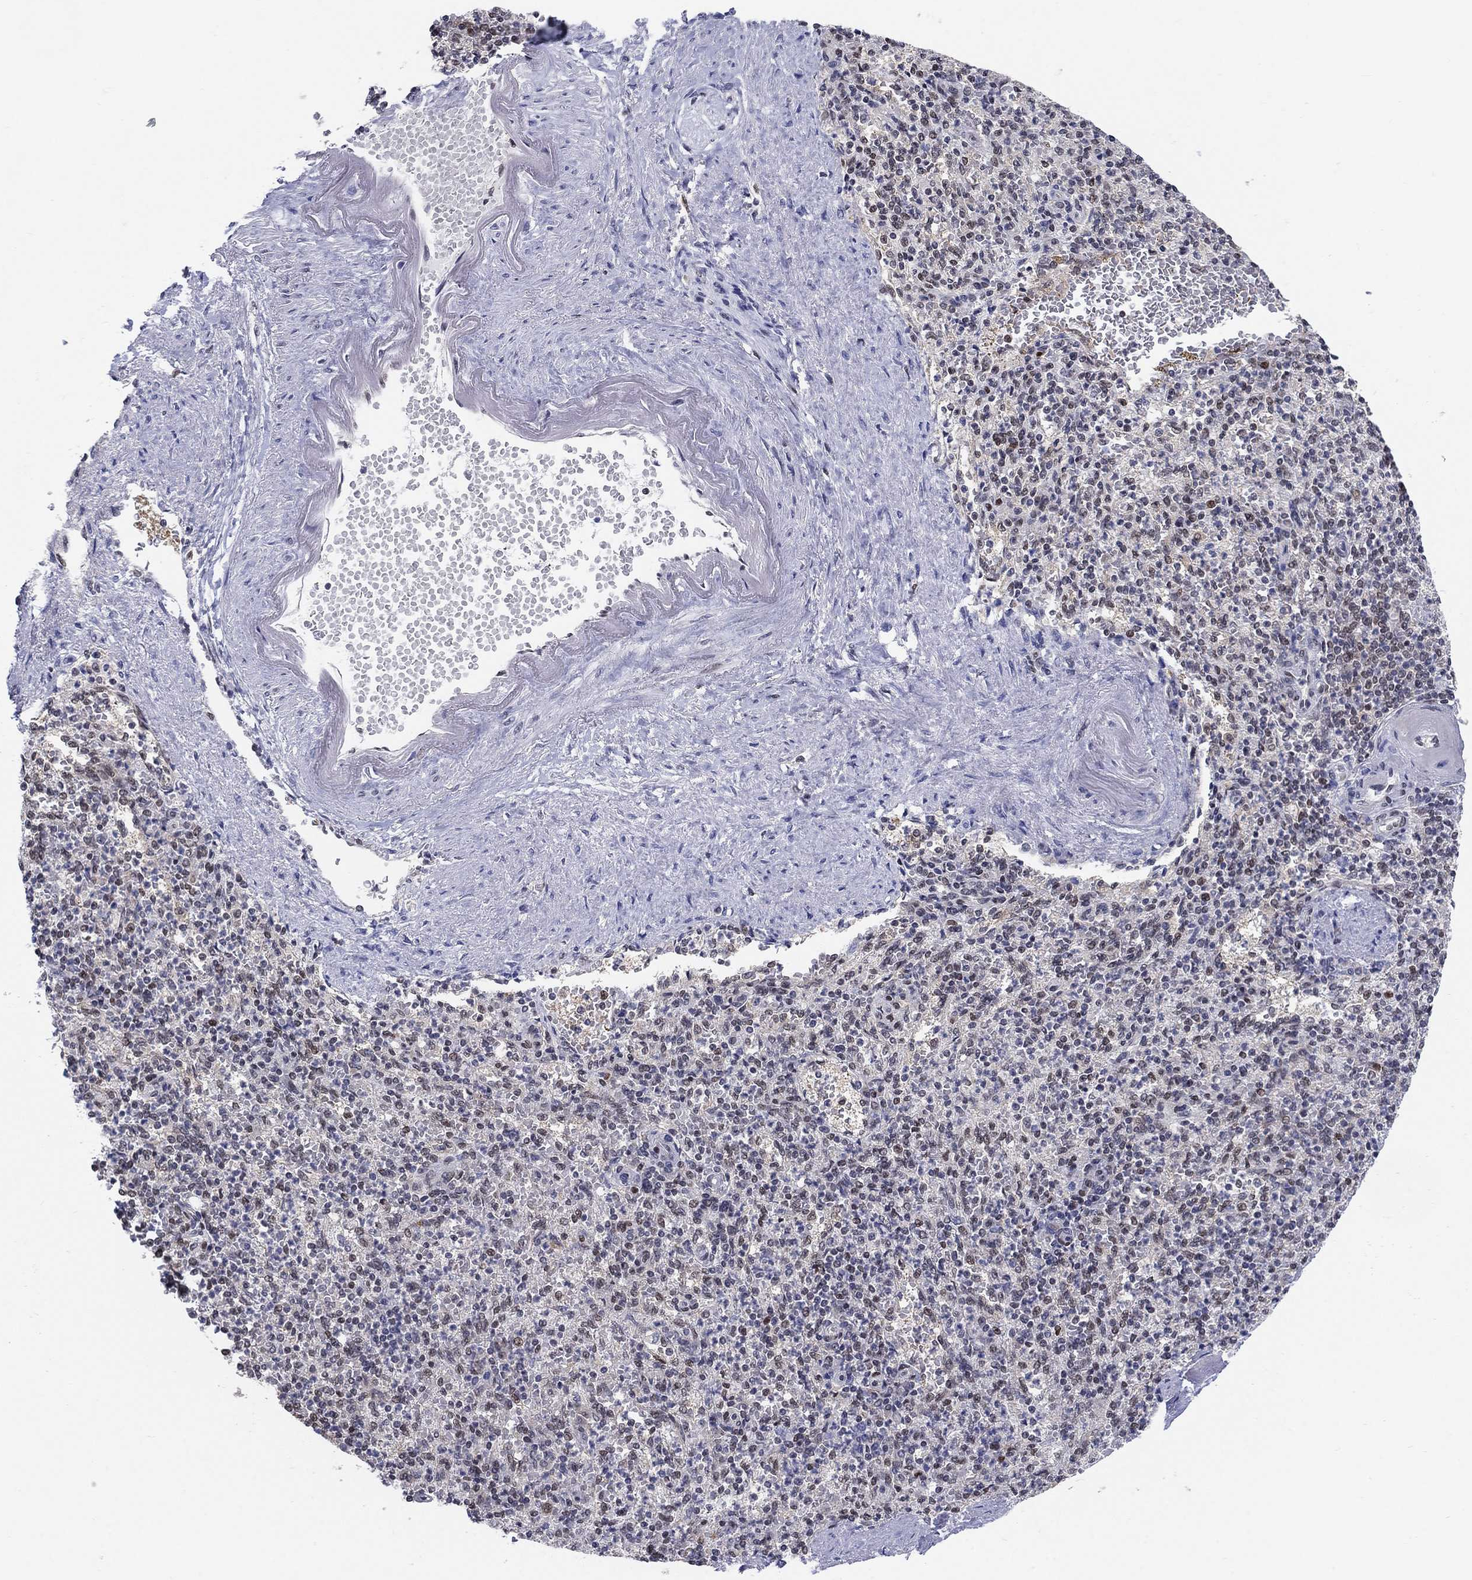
{"staining": {"intensity": "negative", "quantity": "none", "location": "none"}, "tissue": "spleen", "cell_type": "Cells in red pulp", "image_type": "normal", "snomed": [{"axis": "morphology", "description": "Normal tissue, NOS"}, {"axis": "topography", "description": "Spleen"}], "caption": "Human spleen stained for a protein using immunohistochemistry displays no positivity in cells in red pulp.", "gene": "CENPE", "patient": {"sex": "female", "age": 74}}